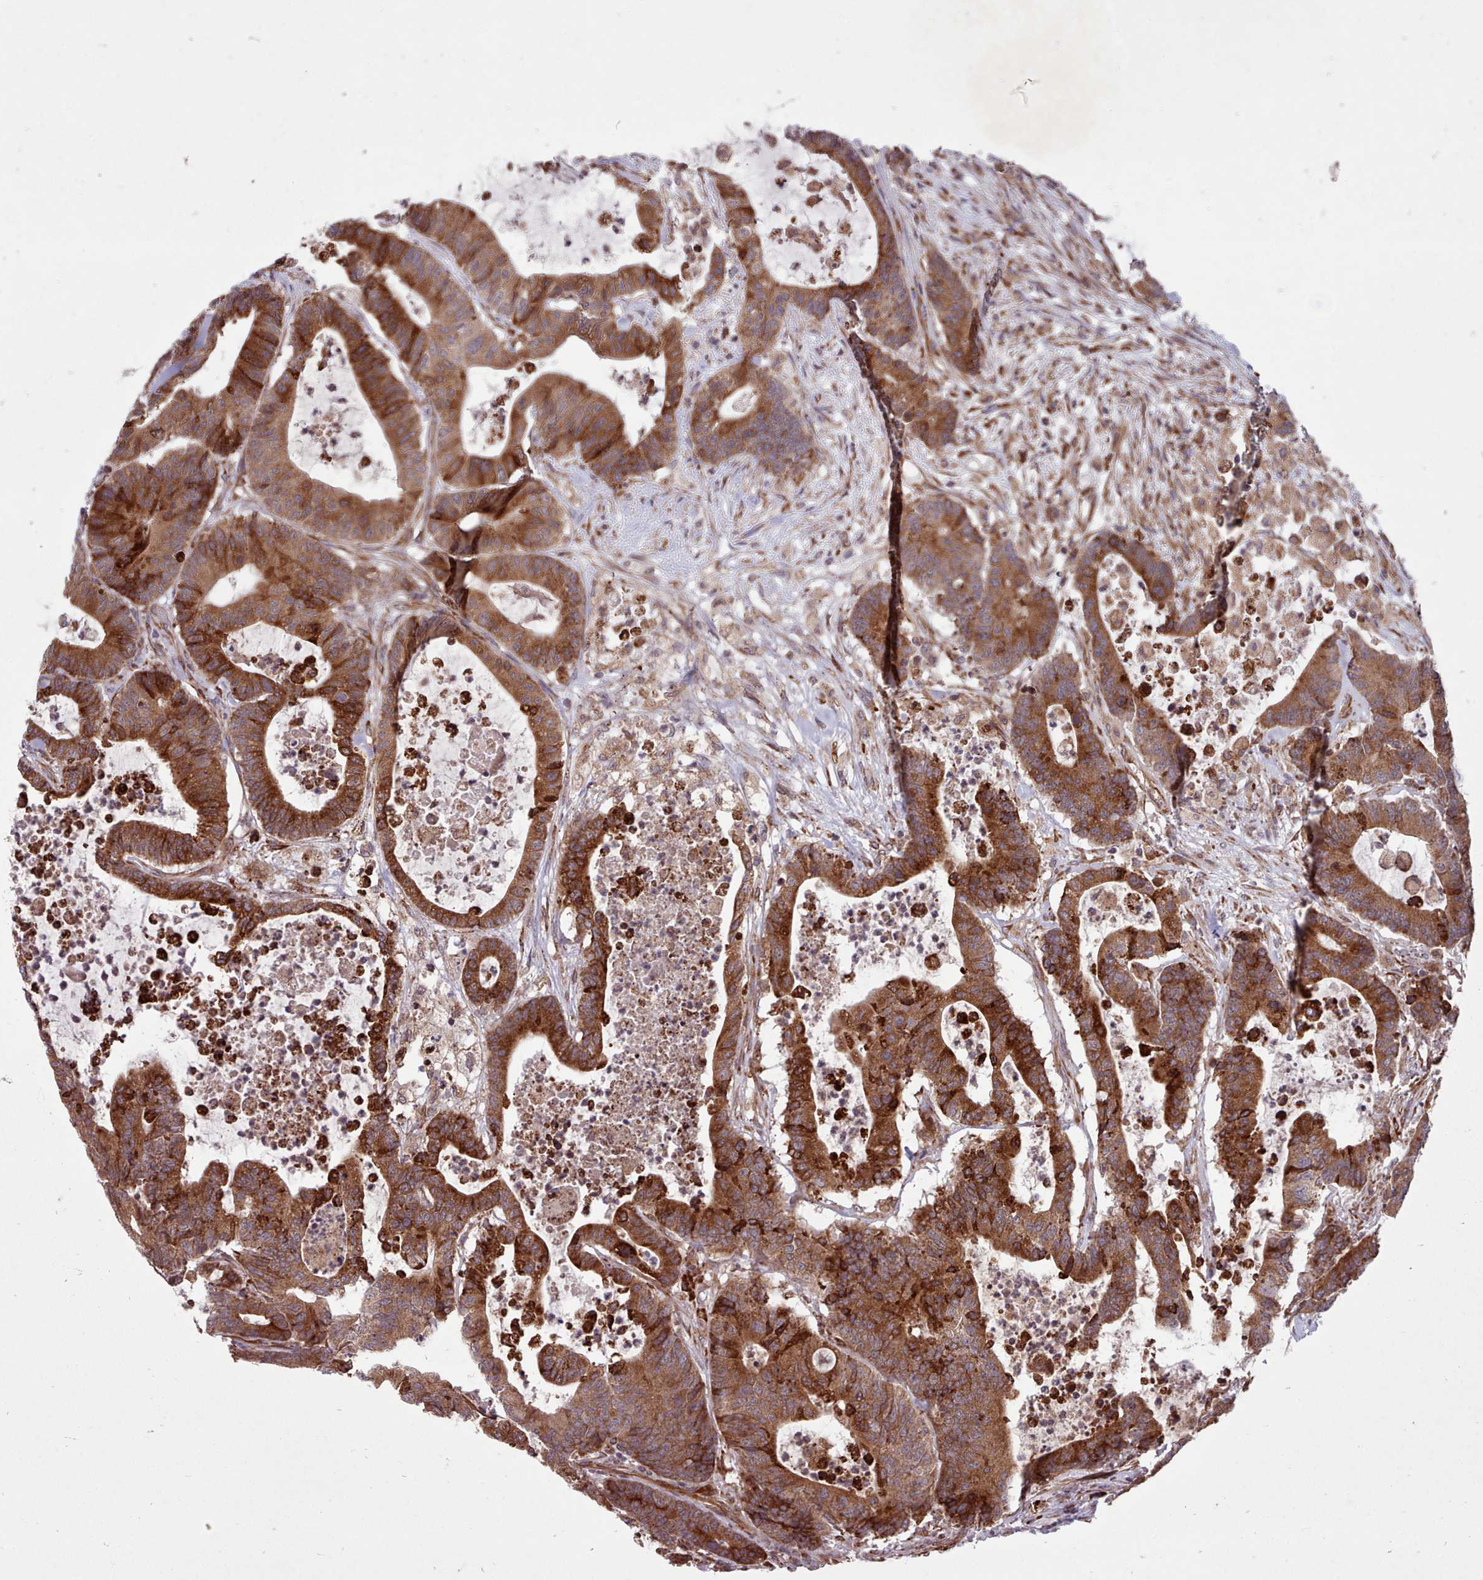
{"staining": {"intensity": "strong", "quantity": ">75%", "location": "cytoplasmic/membranous"}, "tissue": "colorectal cancer", "cell_type": "Tumor cells", "image_type": "cancer", "snomed": [{"axis": "morphology", "description": "Adenocarcinoma, NOS"}, {"axis": "topography", "description": "Colon"}], "caption": "Tumor cells exhibit high levels of strong cytoplasmic/membranous positivity in approximately >75% of cells in colorectal adenocarcinoma.", "gene": "TTLL3", "patient": {"sex": "female", "age": 84}}